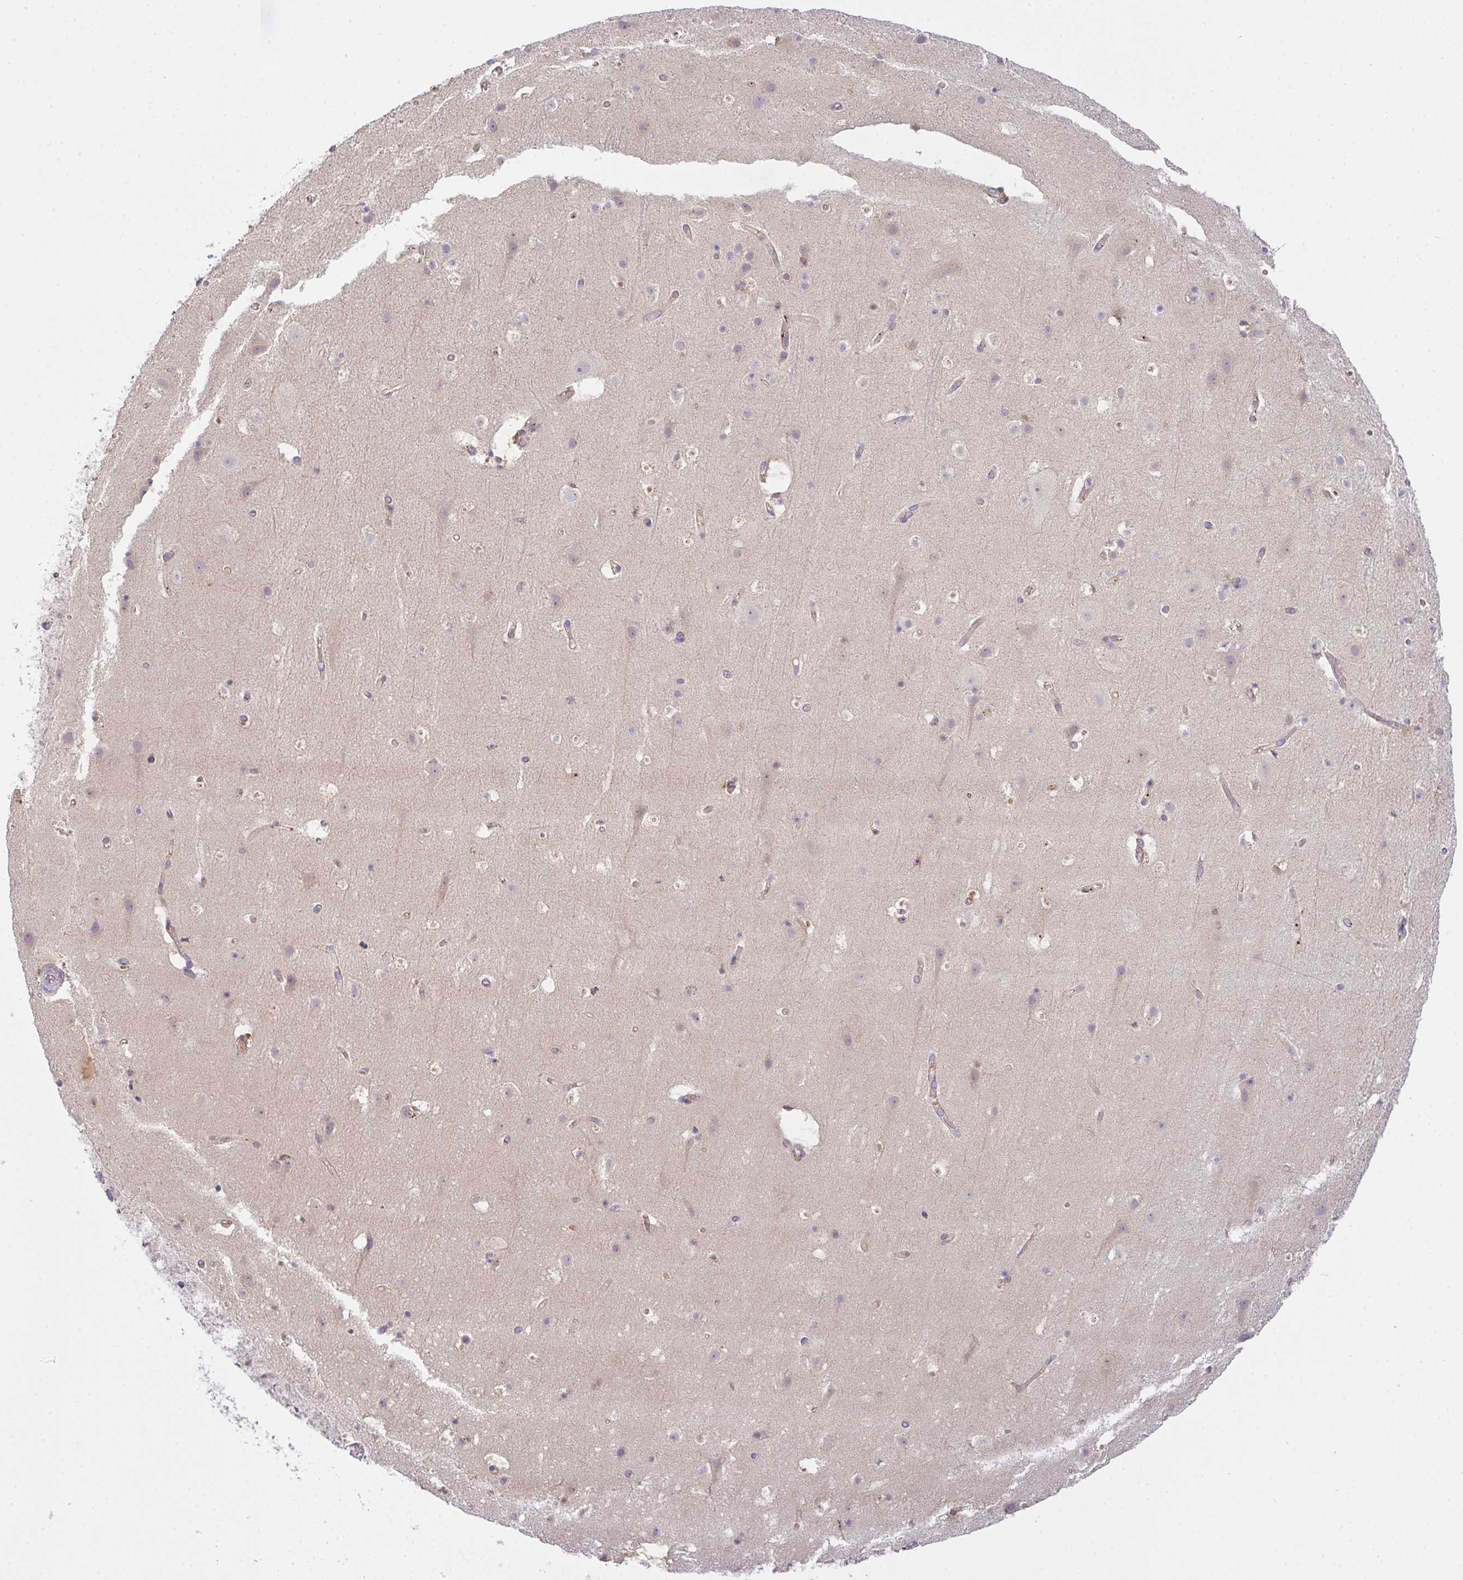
{"staining": {"intensity": "weak", "quantity": ">75%", "location": "cytoplasmic/membranous"}, "tissue": "cerebral cortex", "cell_type": "Endothelial cells", "image_type": "normal", "snomed": [{"axis": "morphology", "description": "Normal tissue, NOS"}, {"axis": "topography", "description": "Cerebral cortex"}], "caption": "The histopathology image reveals staining of benign cerebral cortex, revealing weak cytoplasmic/membranous protein staining (brown color) within endothelial cells.", "gene": "SNX5", "patient": {"sex": "female", "age": 42}}